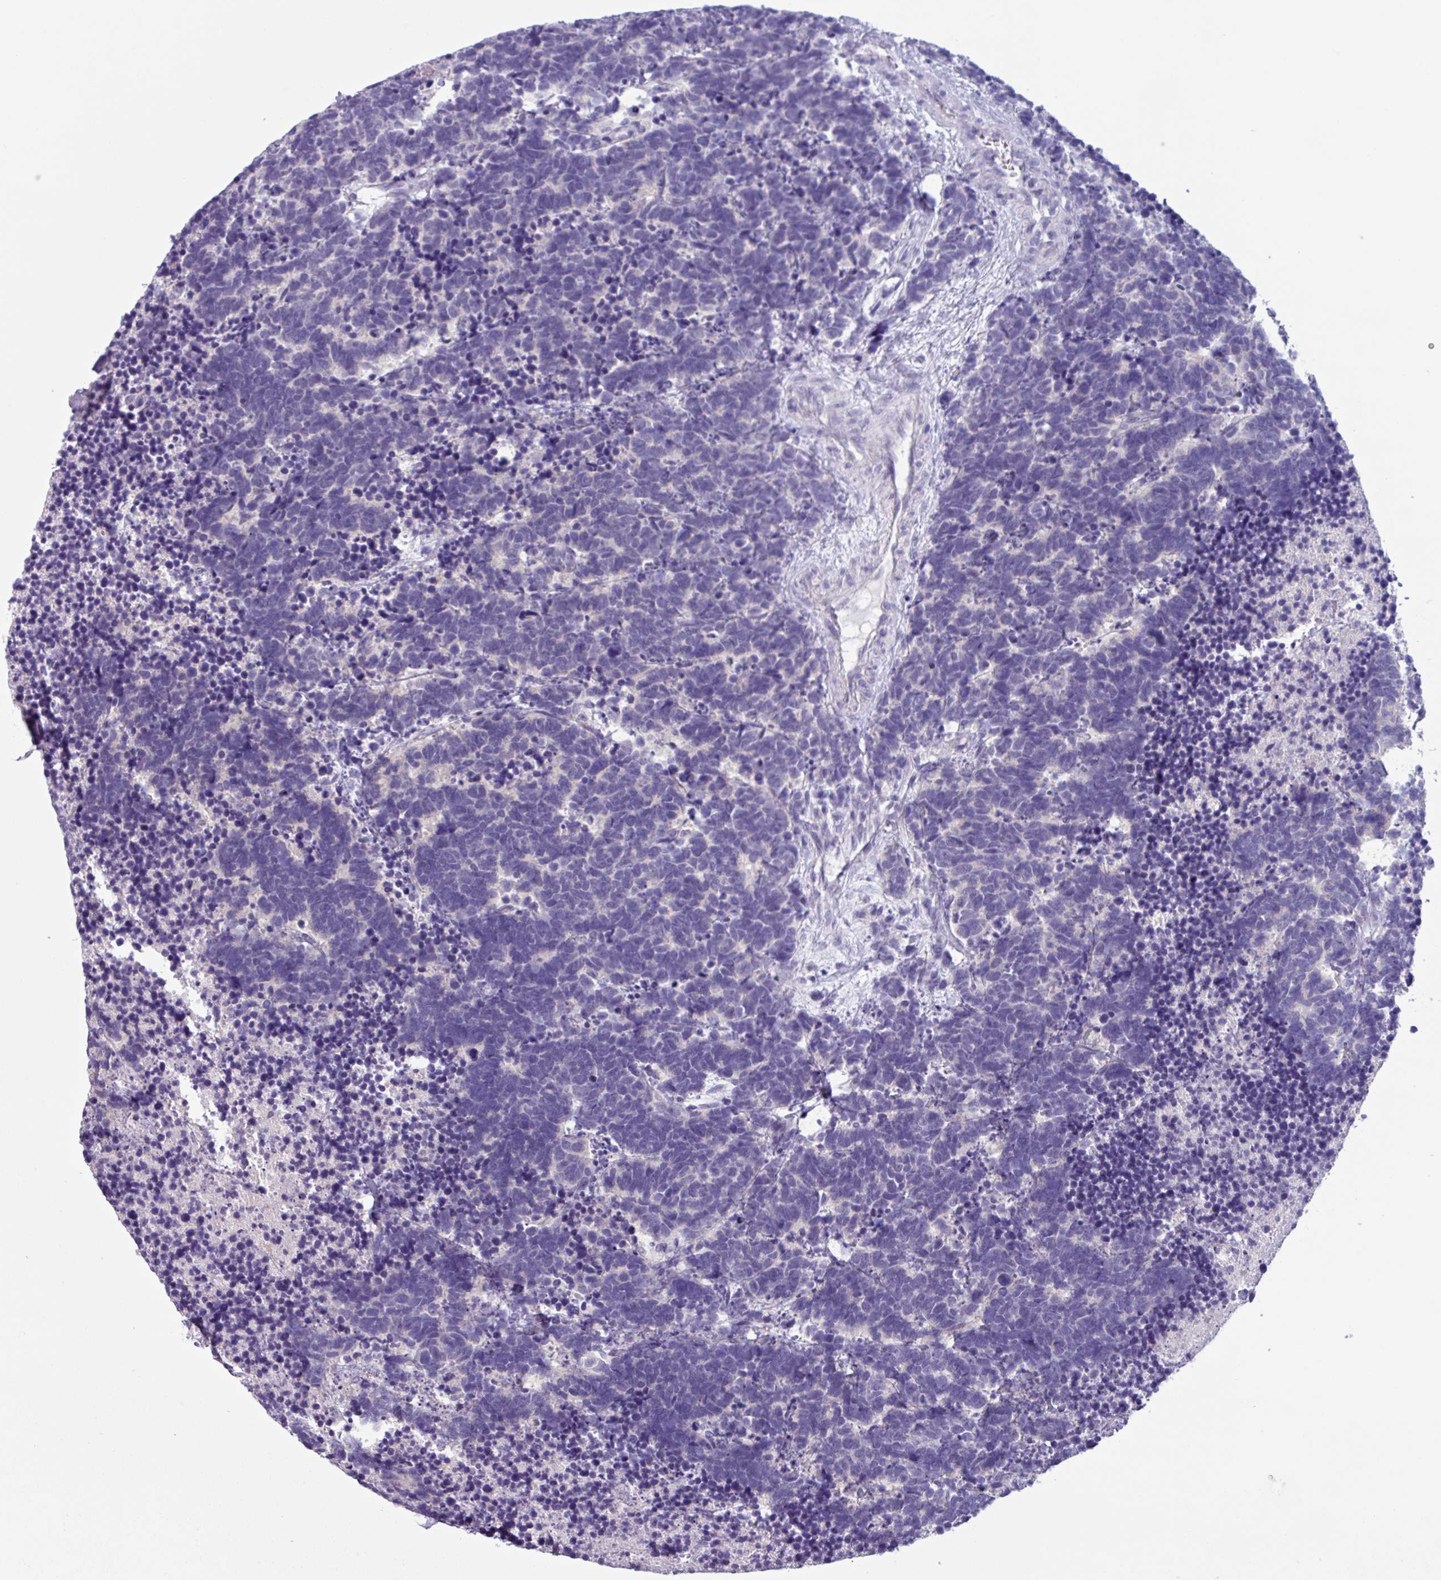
{"staining": {"intensity": "negative", "quantity": "none", "location": "none"}, "tissue": "carcinoid", "cell_type": "Tumor cells", "image_type": "cancer", "snomed": [{"axis": "morphology", "description": "Carcinoma, NOS"}, {"axis": "morphology", "description": "Carcinoid, malignant, NOS"}, {"axis": "topography", "description": "Urinary bladder"}], "caption": "This is a image of immunohistochemistry (IHC) staining of carcinoid, which shows no staining in tumor cells.", "gene": "C20orf27", "patient": {"sex": "male", "age": 57}}